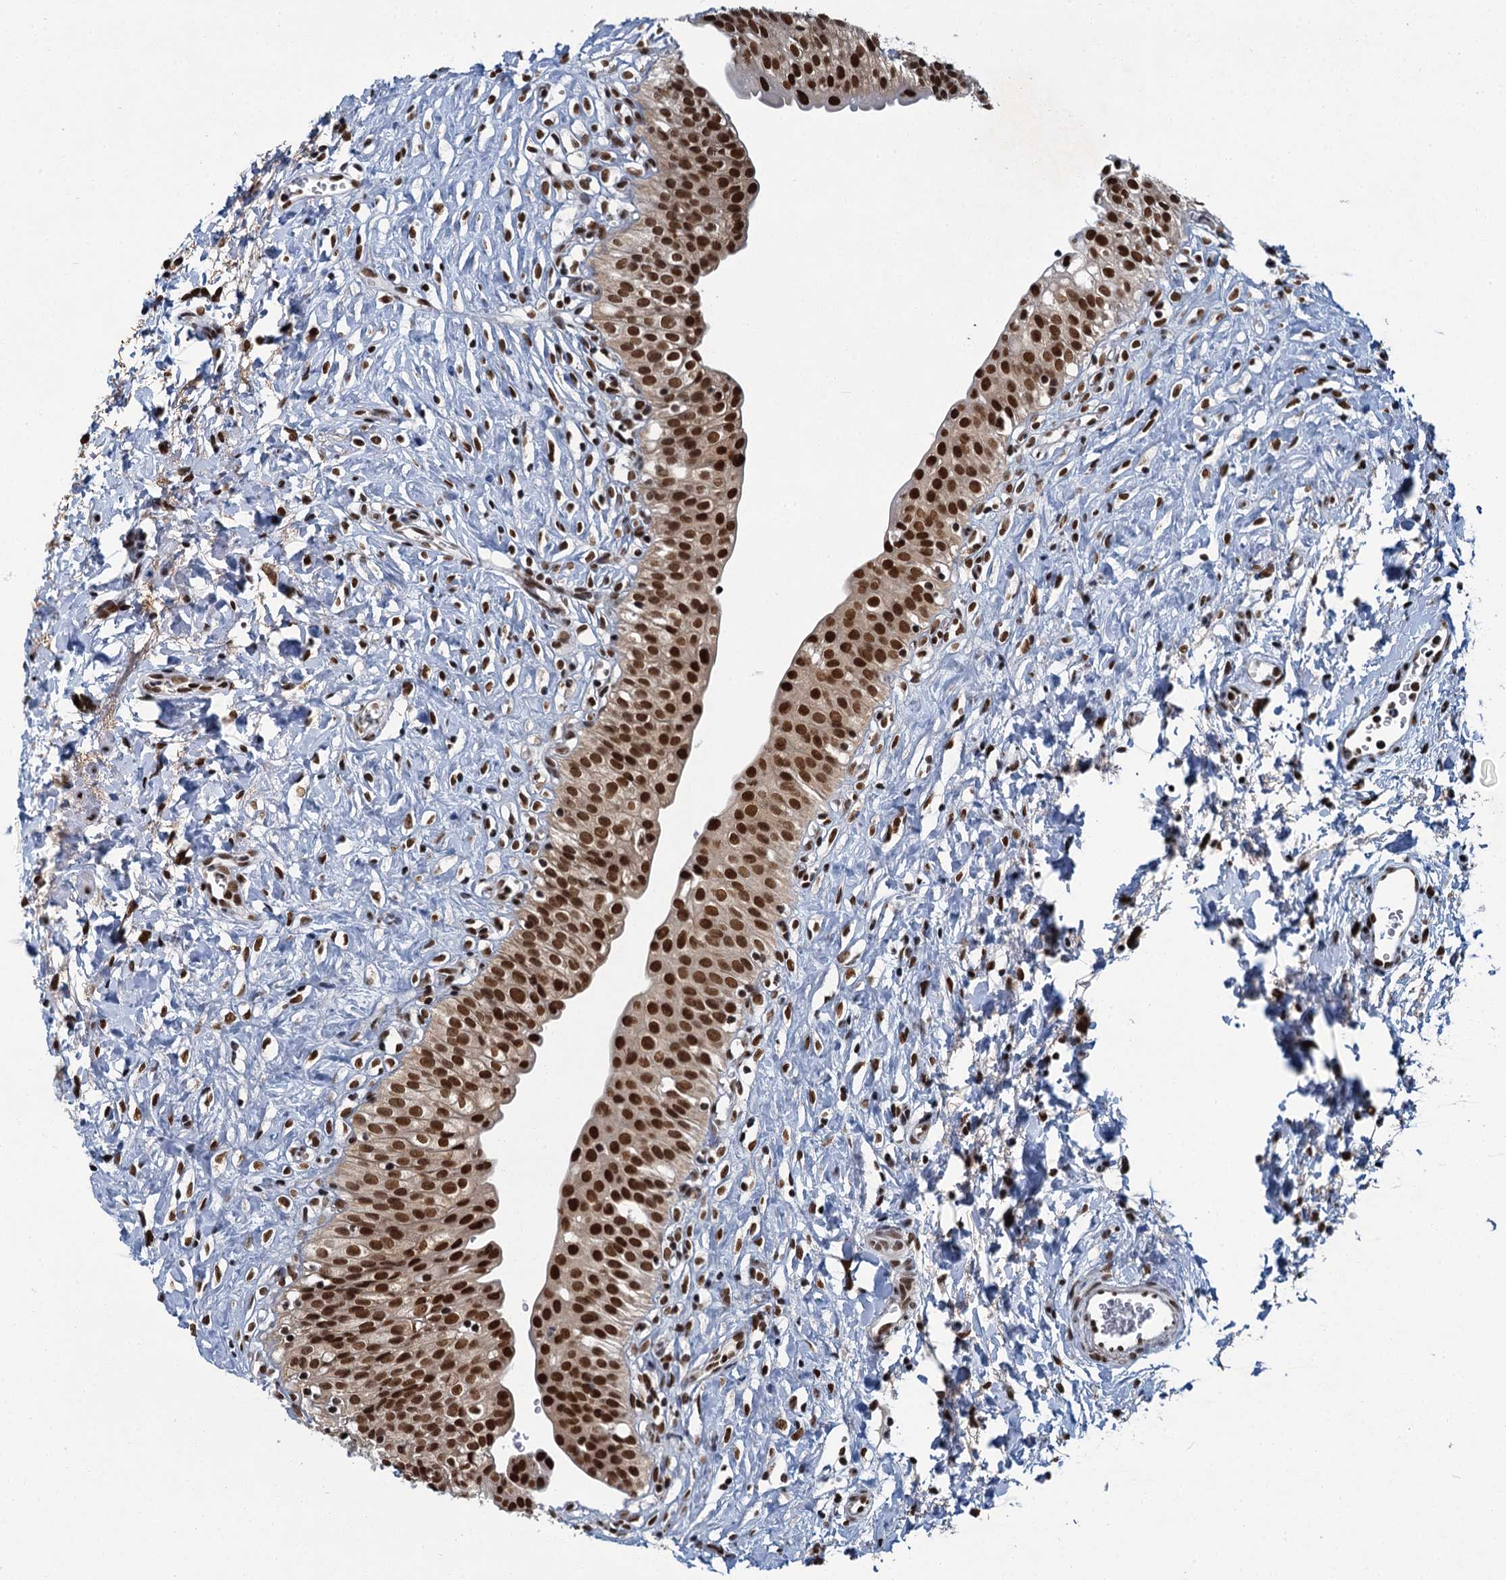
{"staining": {"intensity": "strong", "quantity": ">75%", "location": "nuclear"}, "tissue": "urinary bladder", "cell_type": "Urothelial cells", "image_type": "normal", "snomed": [{"axis": "morphology", "description": "Normal tissue, NOS"}, {"axis": "topography", "description": "Urinary bladder"}], "caption": "This image displays benign urinary bladder stained with immunohistochemistry to label a protein in brown. The nuclear of urothelial cells show strong positivity for the protein. Nuclei are counter-stained blue.", "gene": "PPHLN1", "patient": {"sex": "male", "age": 51}}